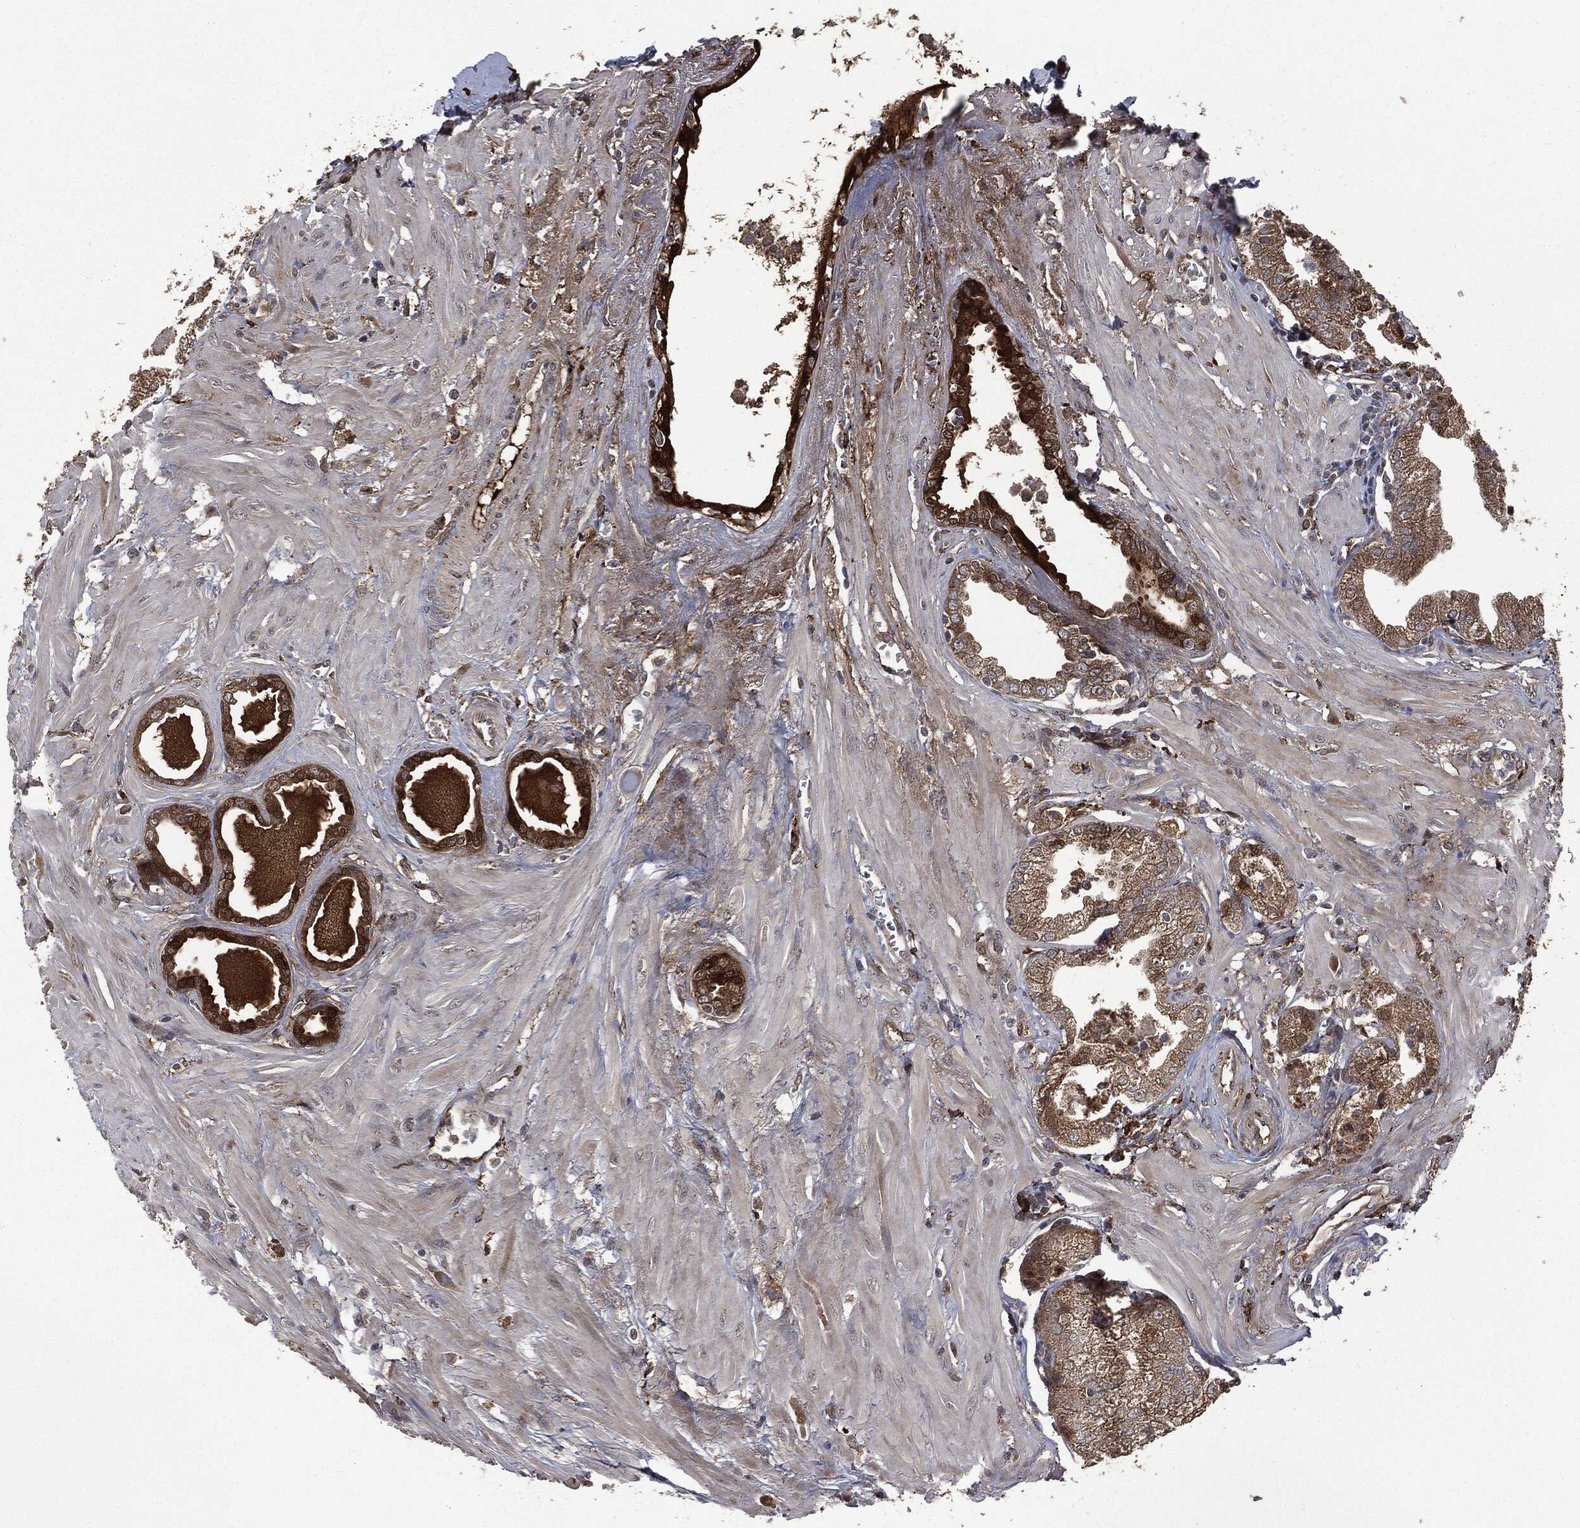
{"staining": {"intensity": "moderate", "quantity": ">75%", "location": "cytoplasmic/membranous"}, "tissue": "prostate cancer", "cell_type": "Tumor cells", "image_type": "cancer", "snomed": [{"axis": "morphology", "description": "Adenocarcinoma, NOS"}, {"axis": "topography", "description": "Prostate and seminal vesicle, NOS"}, {"axis": "topography", "description": "Prostate"}], "caption": "Immunohistochemical staining of prostate adenocarcinoma displays moderate cytoplasmic/membranous protein expression in approximately >75% of tumor cells.", "gene": "CRABP2", "patient": {"sex": "male", "age": 79}}